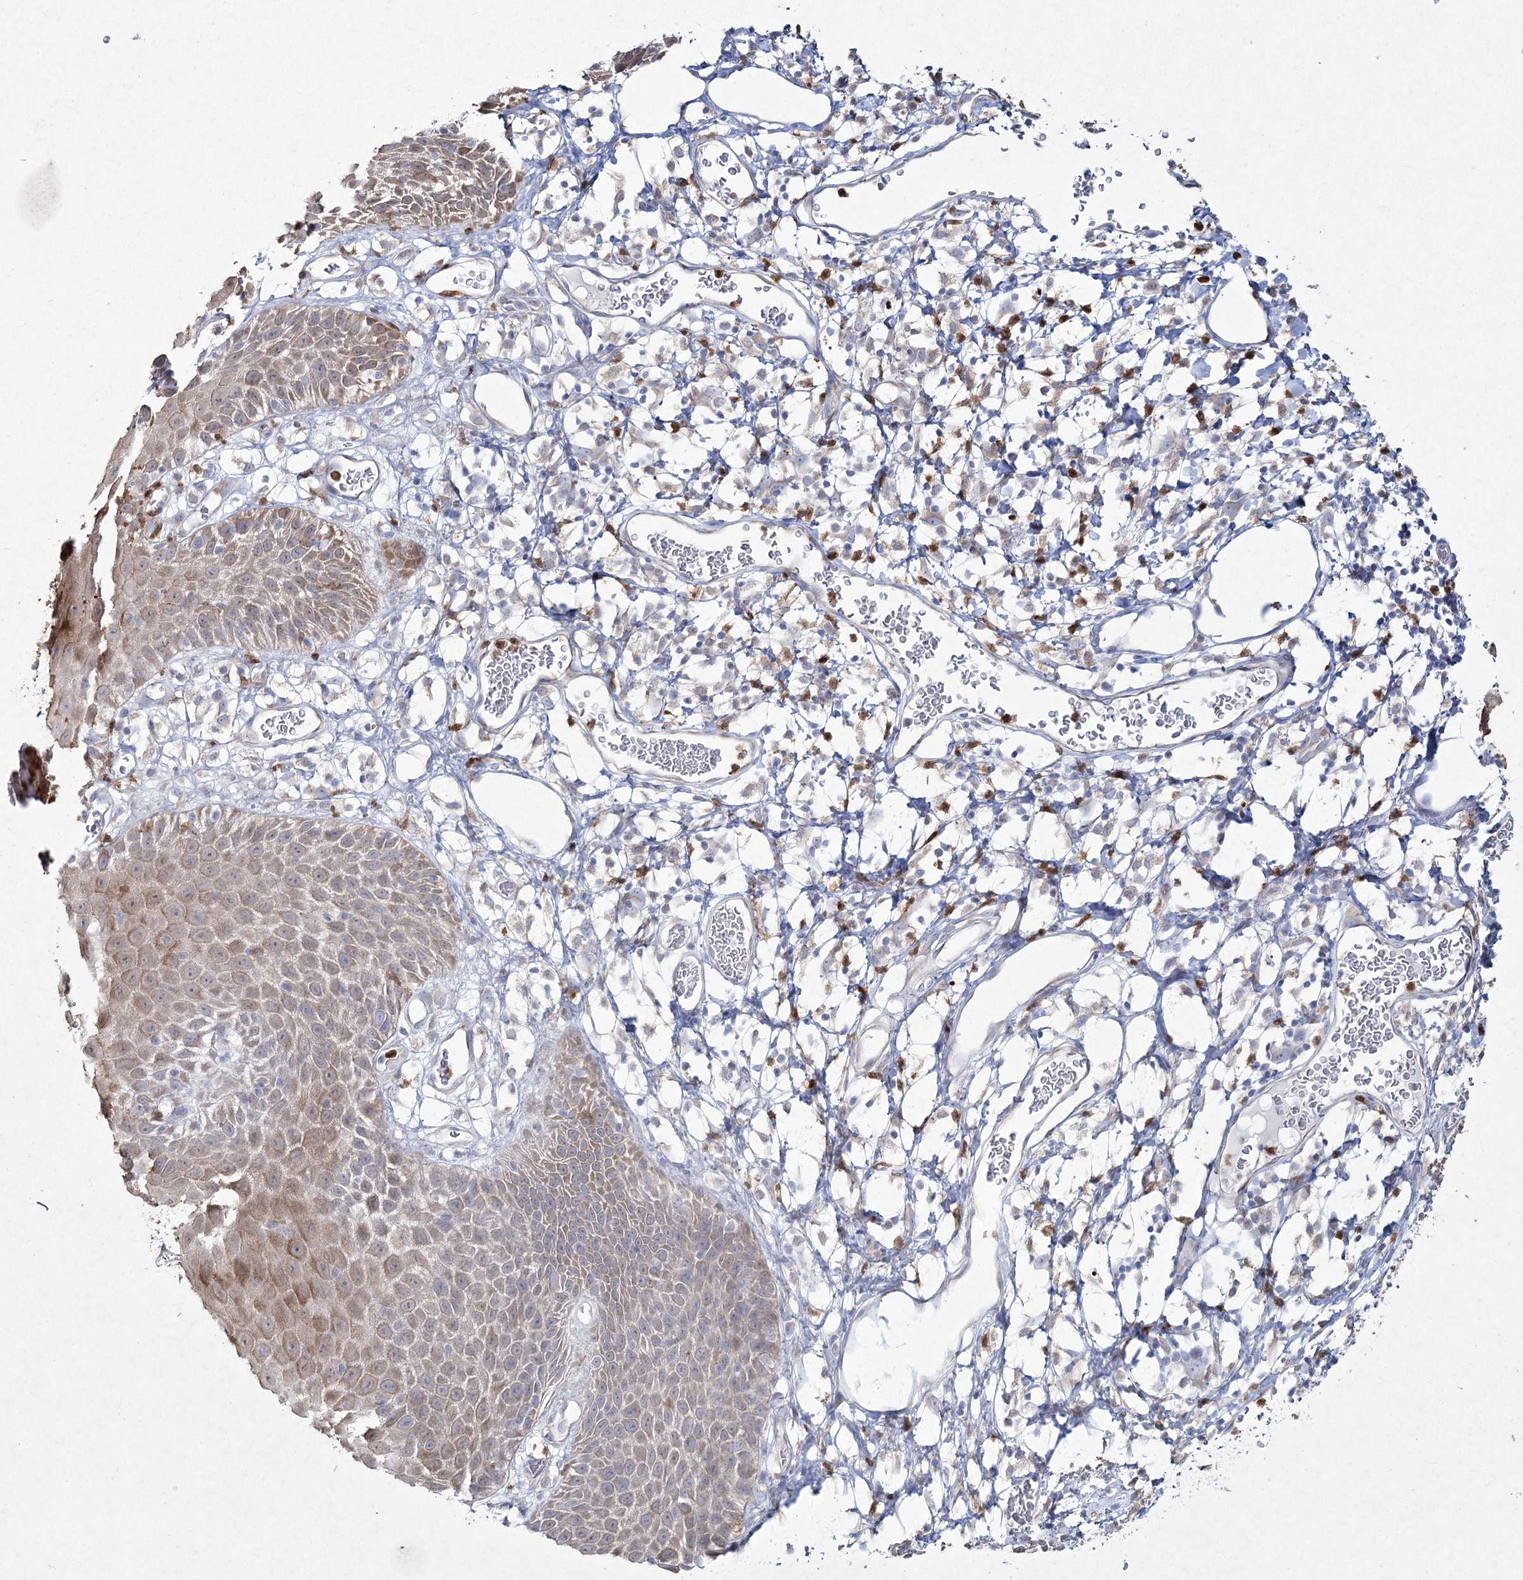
{"staining": {"intensity": "moderate", "quantity": "<25%", "location": "cytoplasmic/membranous"}, "tissue": "skin", "cell_type": "Epidermal cells", "image_type": "normal", "snomed": [{"axis": "morphology", "description": "Normal tissue, NOS"}, {"axis": "topography", "description": "Vulva"}], "caption": "Protein expression analysis of normal human skin reveals moderate cytoplasmic/membranous positivity in about <25% of epidermal cells.", "gene": "NIPAL4", "patient": {"sex": "female", "age": 68}}